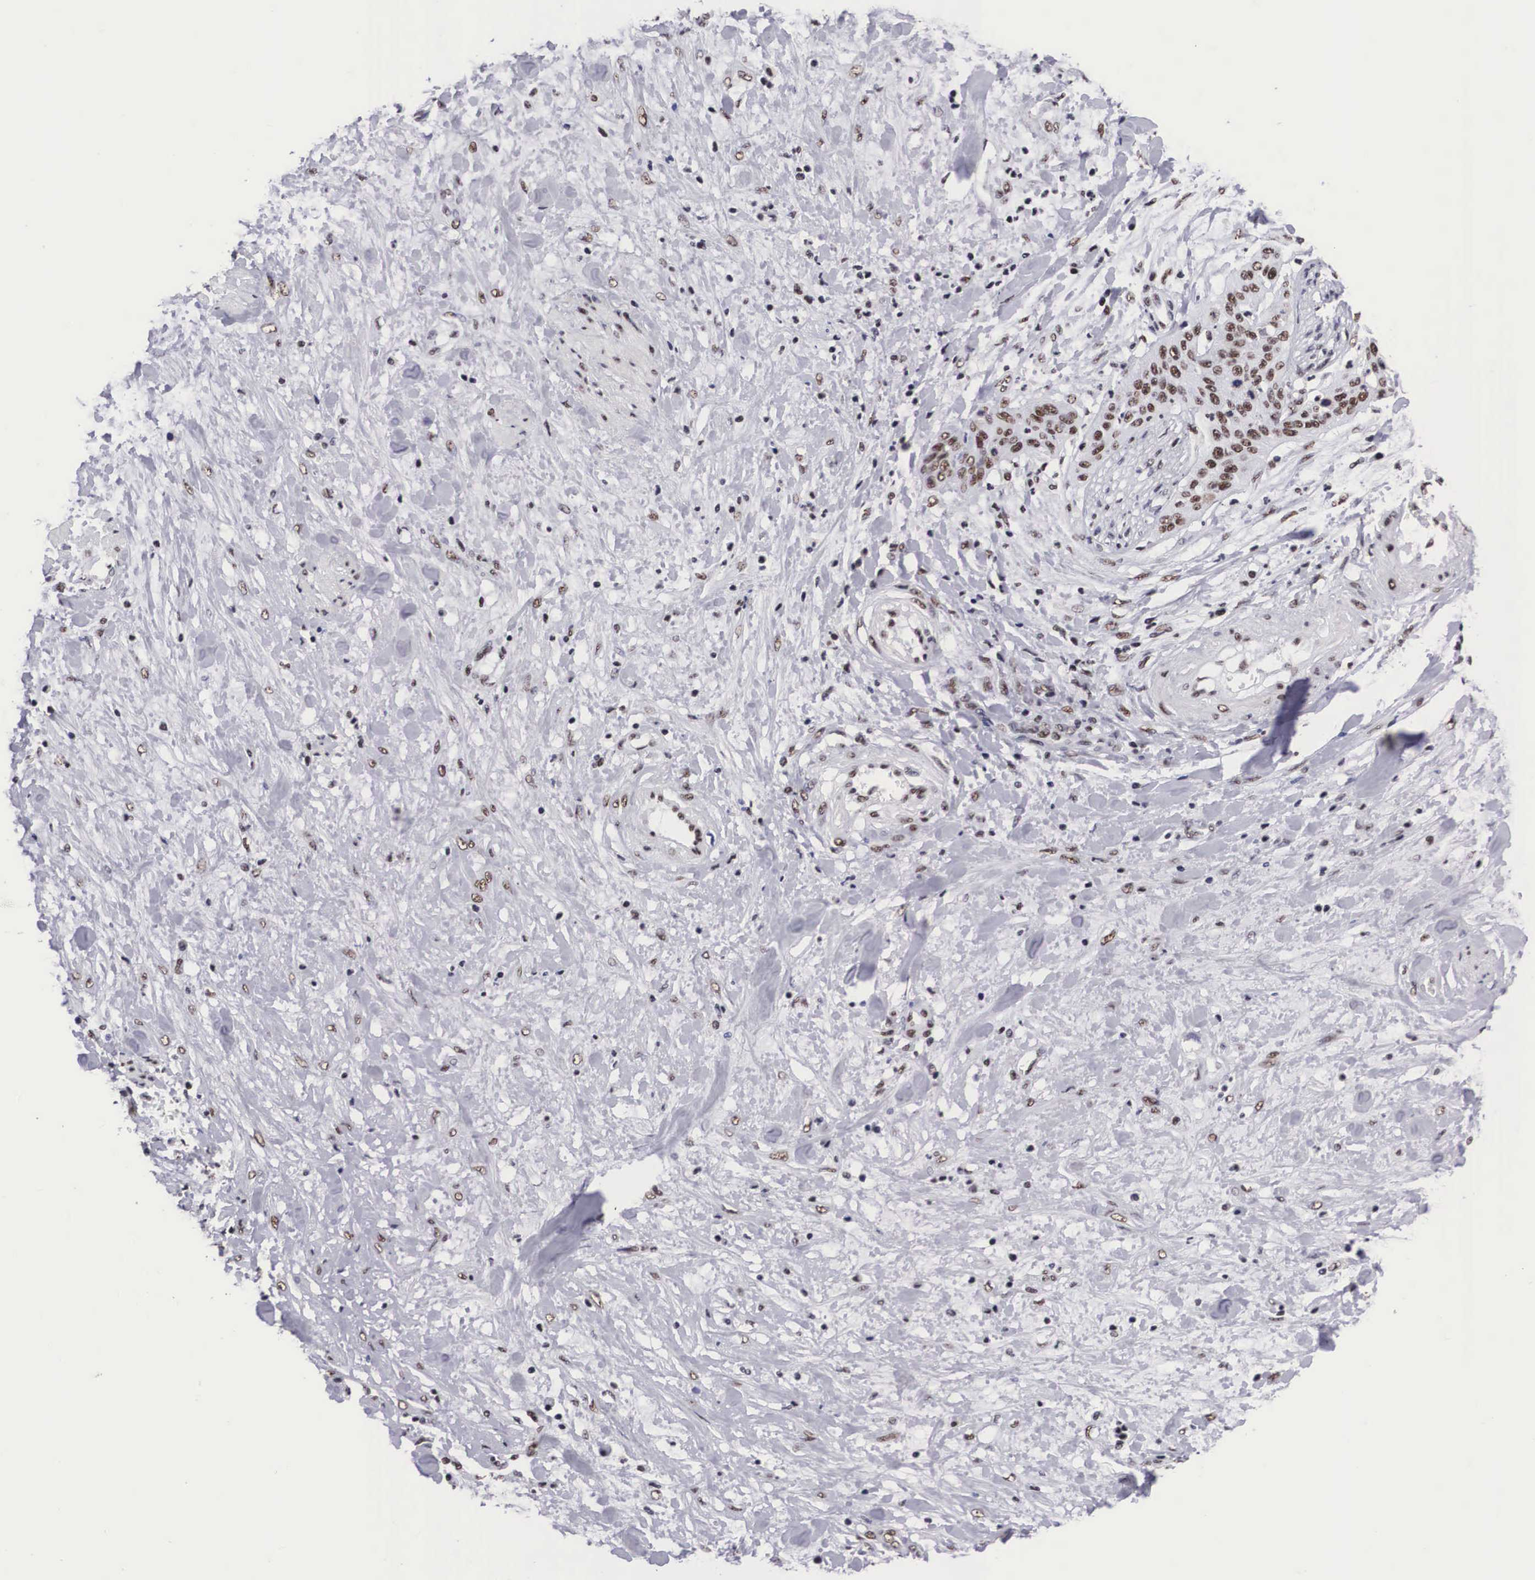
{"staining": {"intensity": "moderate", "quantity": ">75%", "location": "nuclear"}, "tissue": "cervical cancer", "cell_type": "Tumor cells", "image_type": "cancer", "snomed": [{"axis": "morphology", "description": "Squamous cell carcinoma, NOS"}, {"axis": "topography", "description": "Cervix"}], "caption": "Cervical cancer (squamous cell carcinoma) tissue exhibits moderate nuclear positivity in approximately >75% of tumor cells, visualized by immunohistochemistry. Using DAB (3,3'-diaminobenzidine) (brown) and hematoxylin (blue) stains, captured at high magnification using brightfield microscopy.", "gene": "SF3A1", "patient": {"sex": "female", "age": 41}}